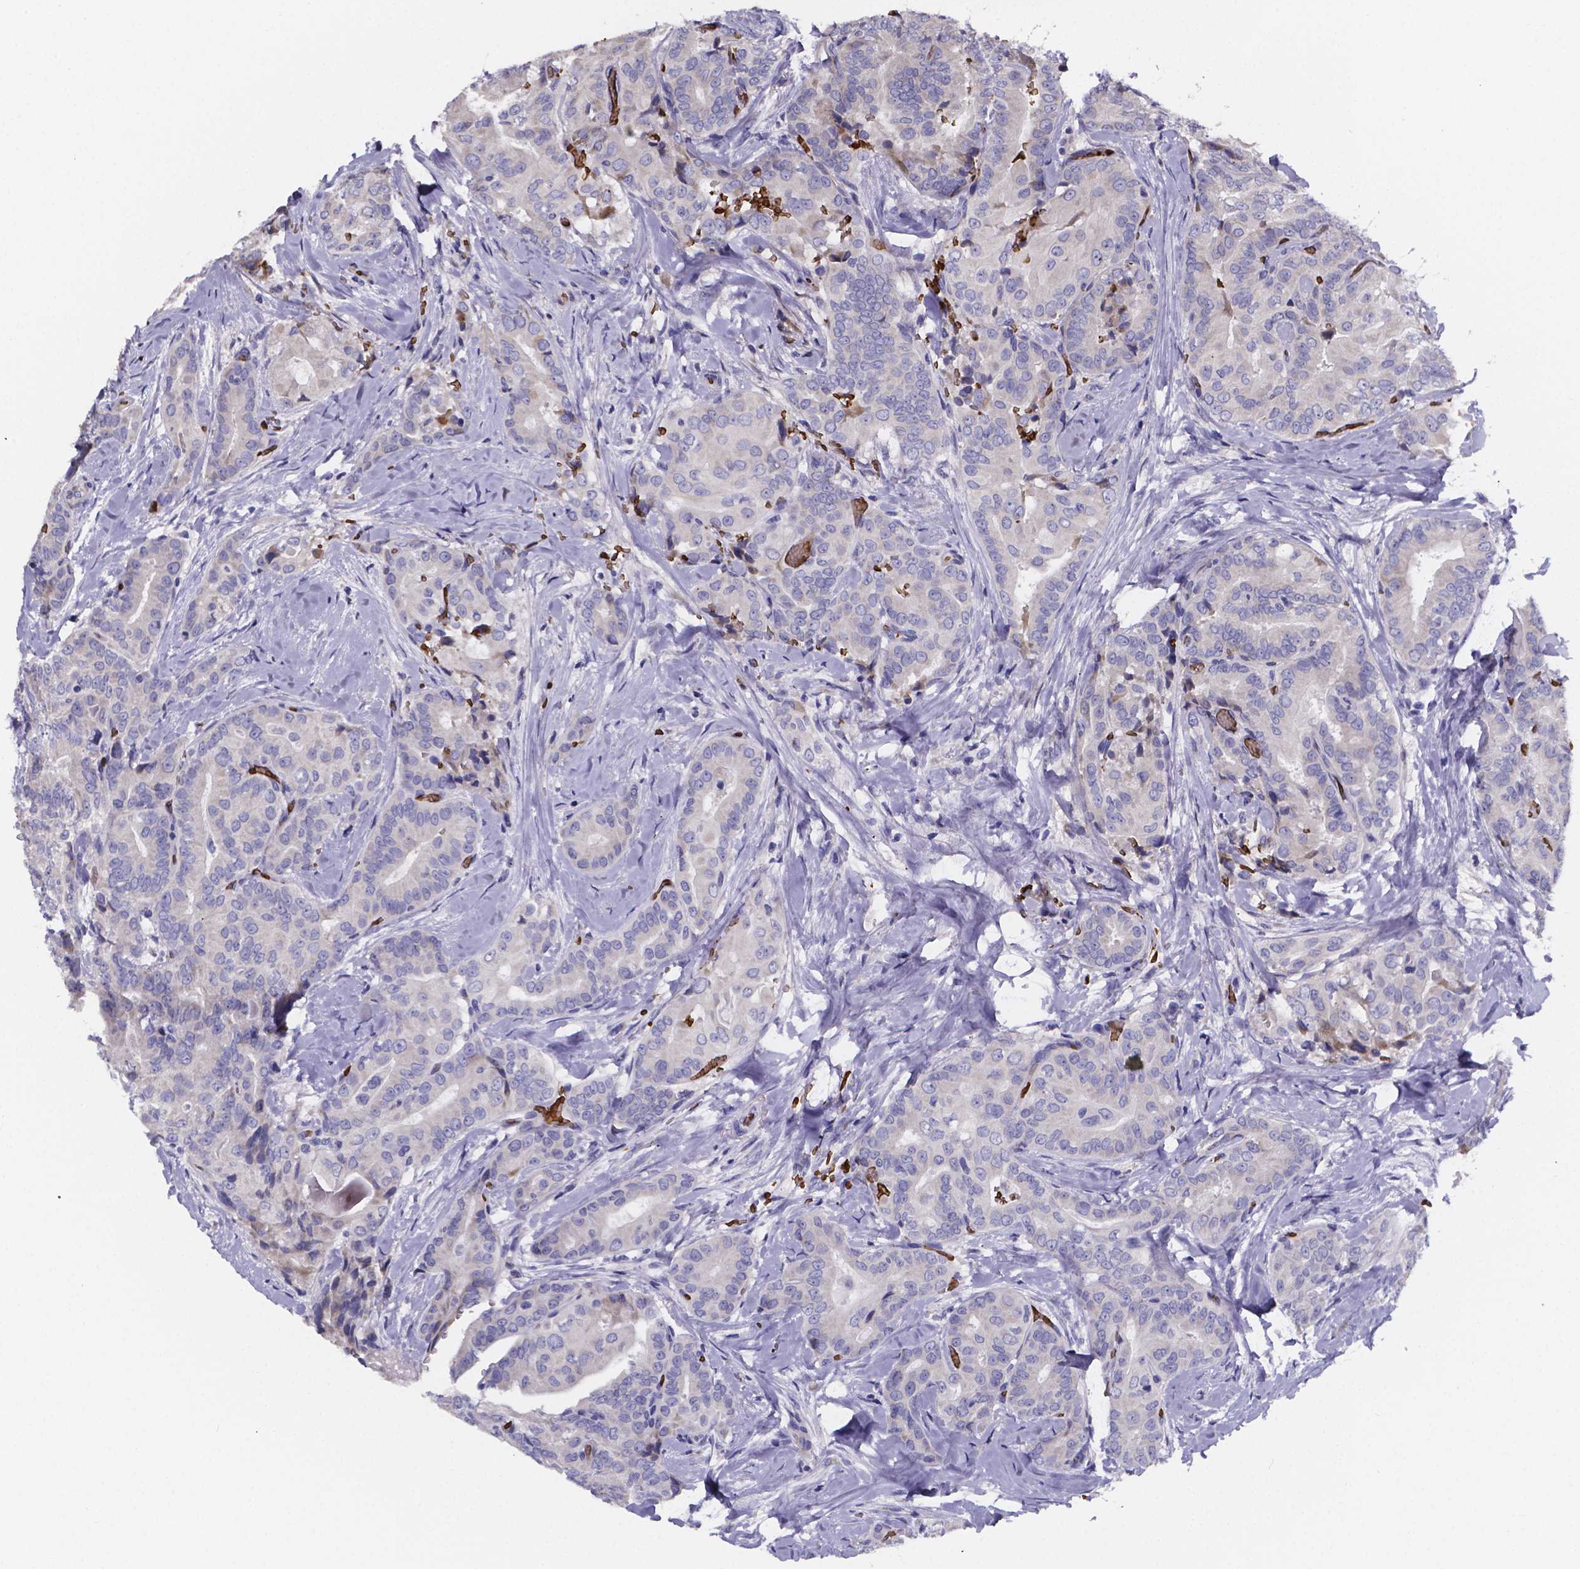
{"staining": {"intensity": "negative", "quantity": "none", "location": "none"}, "tissue": "thyroid cancer", "cell_type": "Tumor cells", "image_type": "cancer", "snomed": [{"axis": "morphology", "description": "Papillary adenocarcinoma, NOS"}, {"axis": "topography", "description": "Thyroid gland"}], "caption": "Immunohistochemistry of human thyroid papillary adenocarcinoma demonstrates no positivity in tumor cells.", "gene": "GABRA3", "patient": {"sex": "male", "age": 61}}